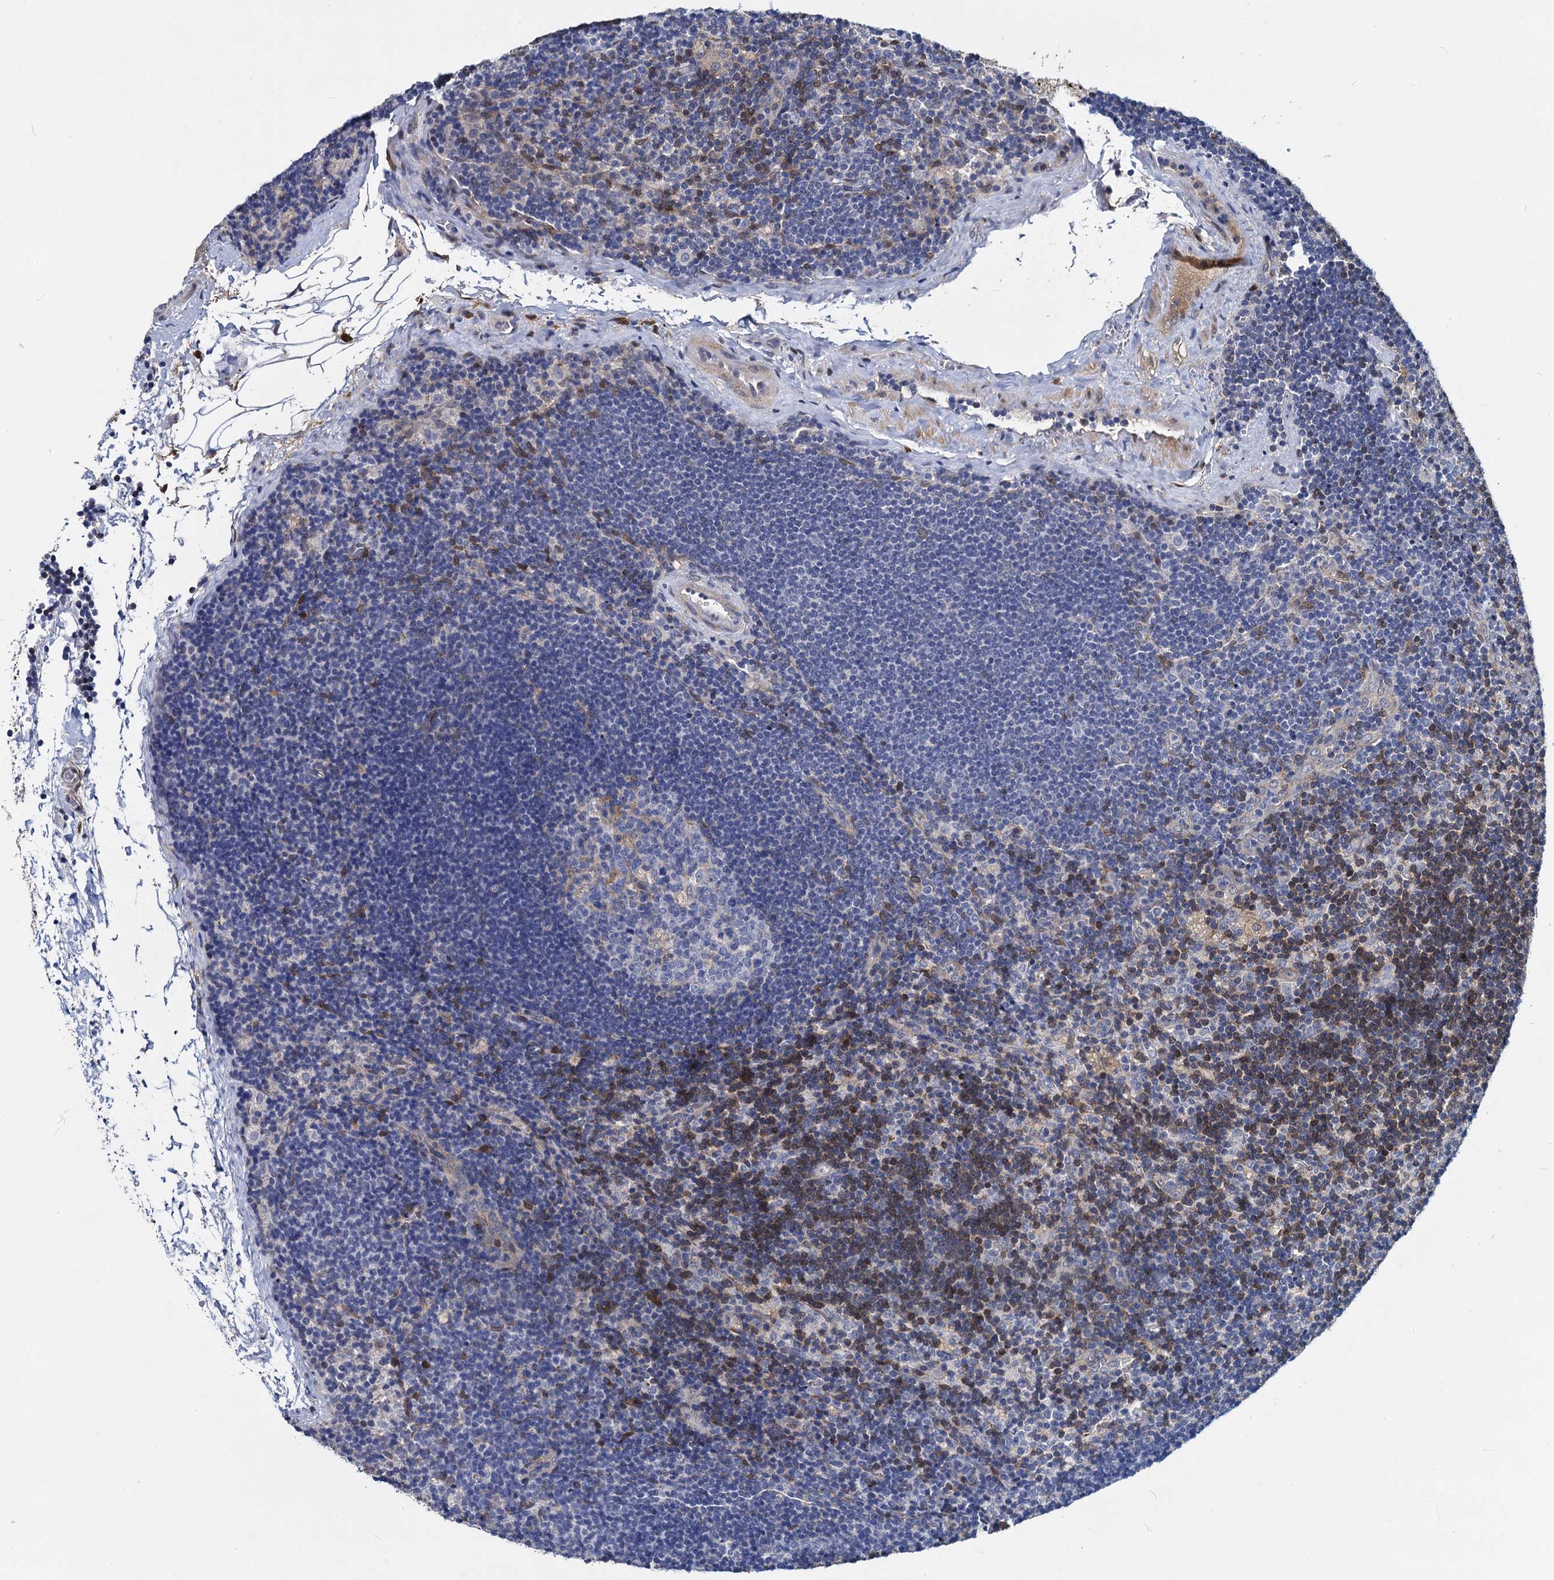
{"staining": {"intensity": "negative", "quantity": "none", "location": "none"}, "tissue": "lymph node", "cell_type": "Germinal center cells", "image_type": "normal", "snomed": [{"axis": "morphology", "description": "Normal tissue, NOS"}, {"axis": "topography", "description": "Lymph node"}], "caption": "Human lymph node stained for a protein using immunohistochemistry (IHC) exhibits no positivity in germinal center cells.", "gene": "GSTM3", "patient": {"sex": "male", "age": 24}}